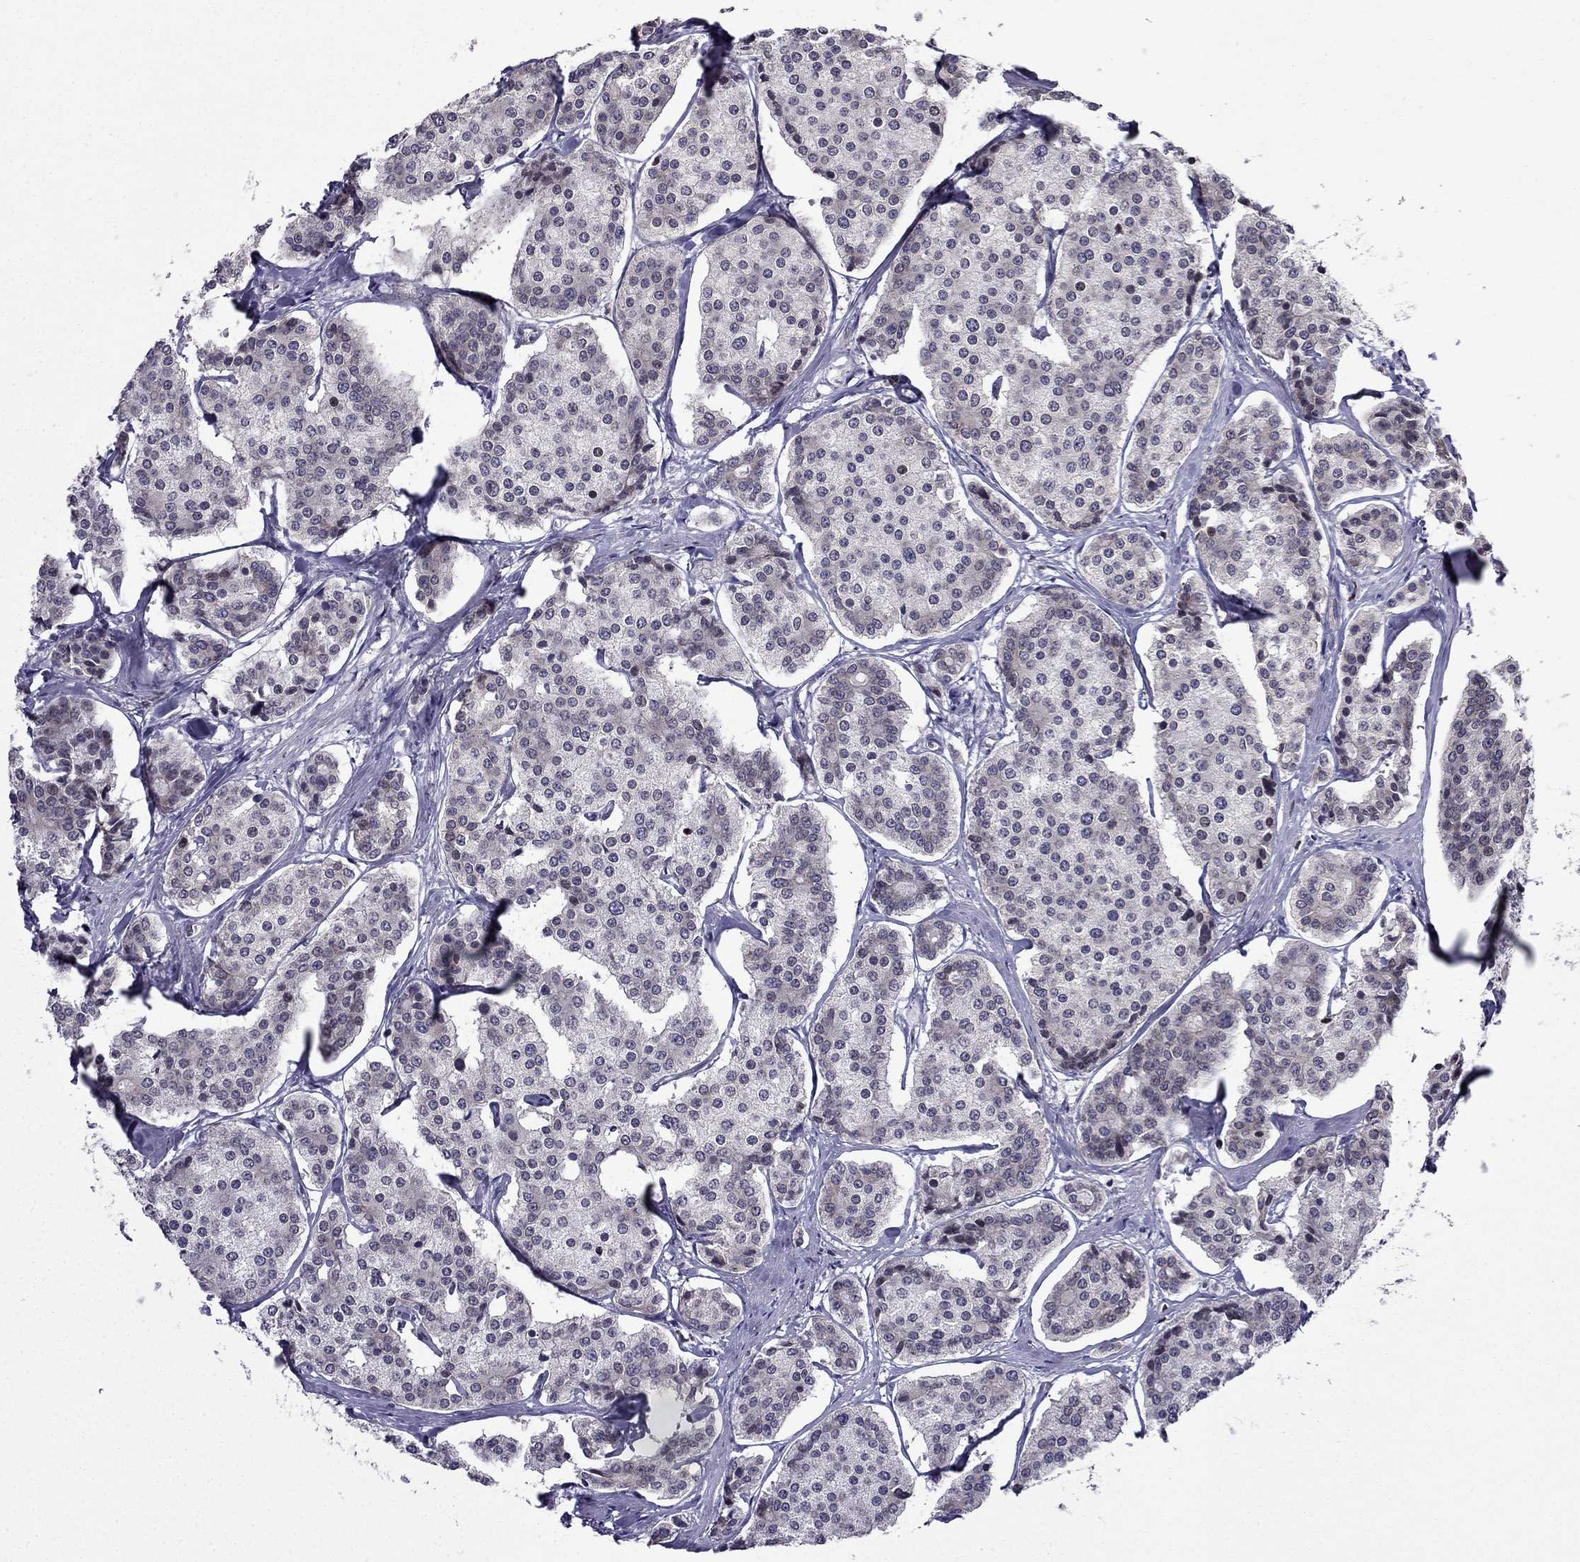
{"staining": {"intensity": "negative", "quantity": "none", "location": "none"}, "tissue": "carcinoid", "cell_type": "Tumor cells", "image_type": "cancer", "snomed": [{"axis": "morphology", "description": "Carcinoid, malignant, NOS"}, {"axis": "topography", "description": "Small intestine"}], "caption": "This is an immunohistochemistry (IHC) photomicrograph of human carcinoid. There is no expression in tumor cells.", "gene": "CDC42BPA", "patient": {"sex": "female", "age": 65}}